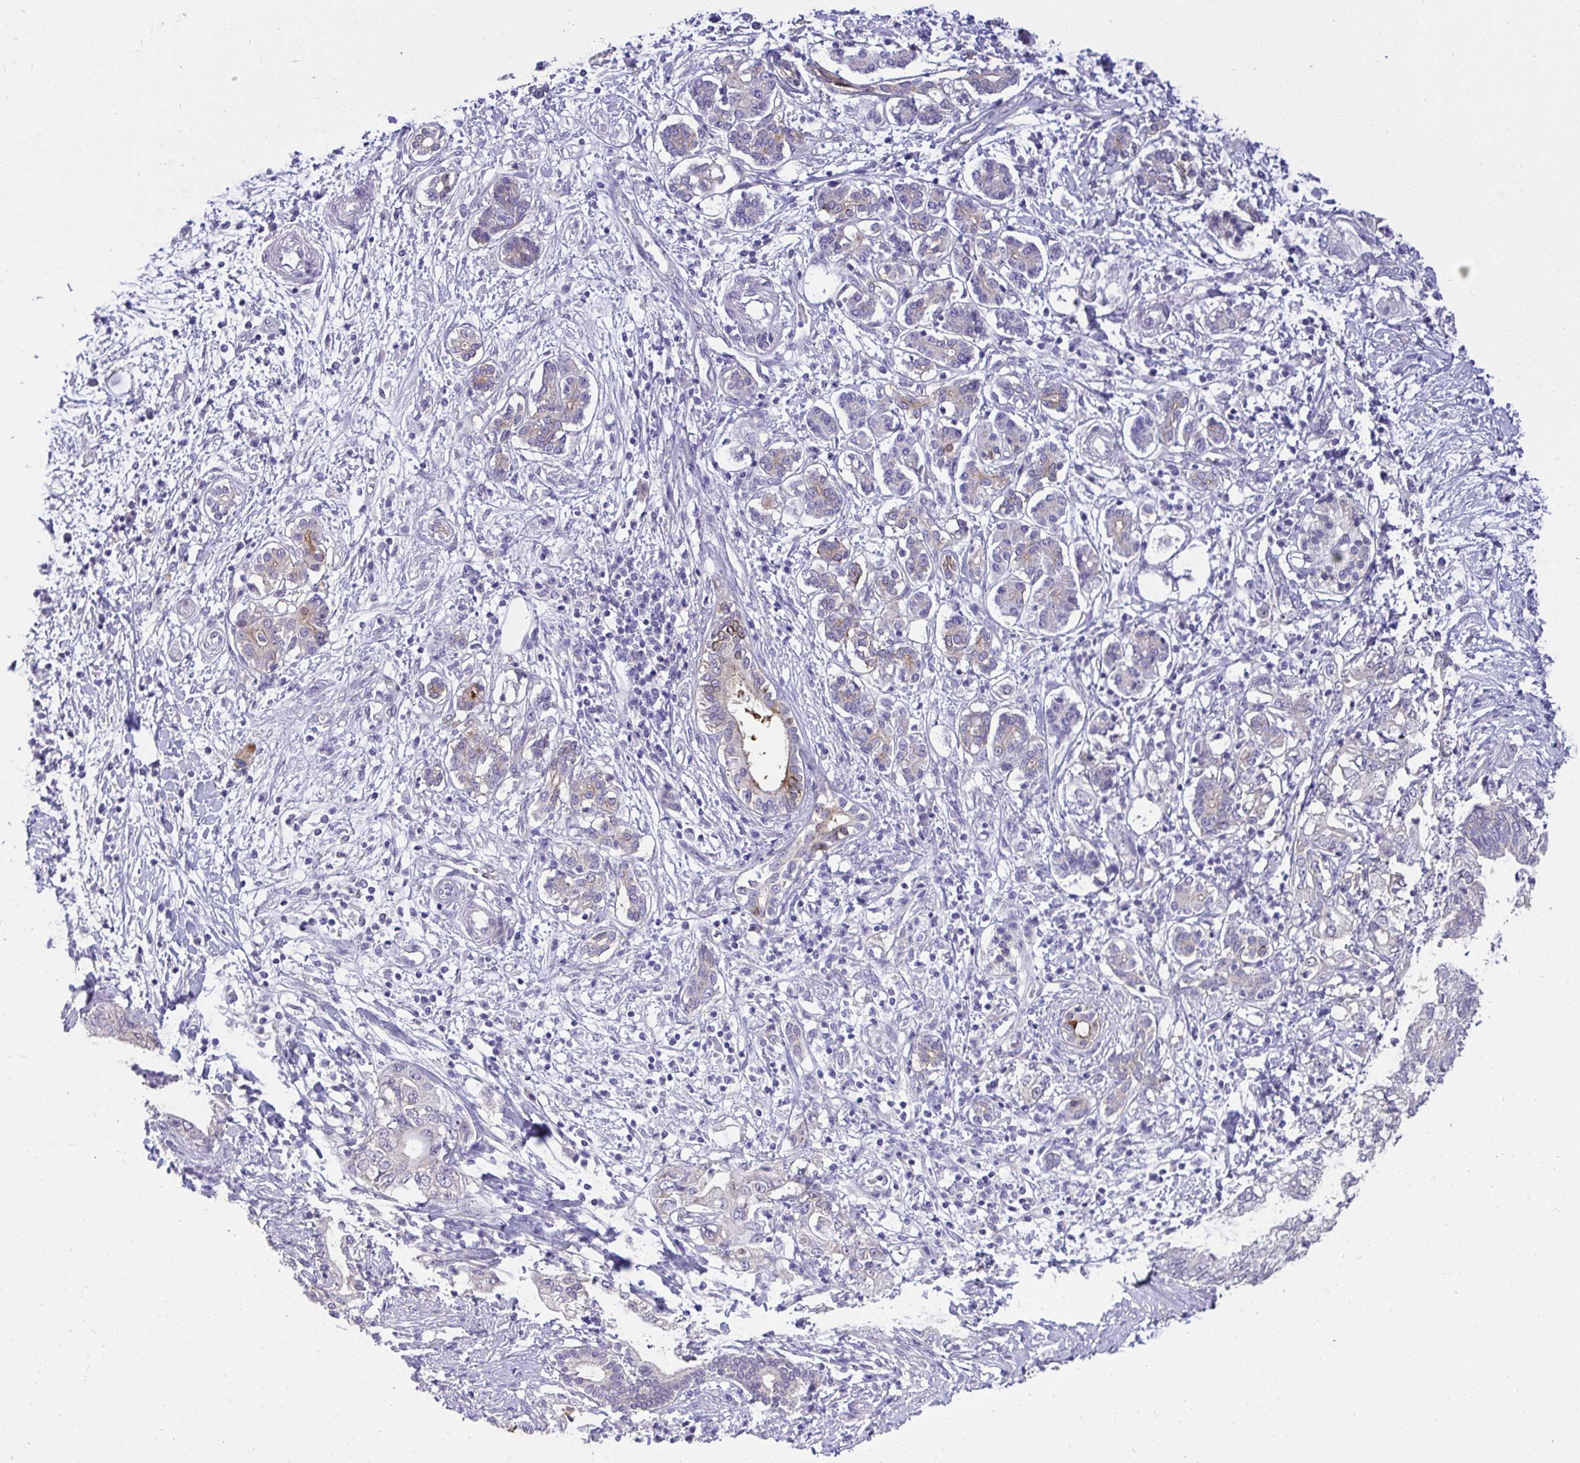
{"staining": {"intensity": "moderate", "quantity": "<25%", "location": "cytoplasmic/membranous"}, "tissue": "pancreatic cancer", "cell_type": "Tumor cells", "image_type": "cancer", "snomed": [{"axis": "morphology", "description": "Adenocarcinoma, NOS"}, {"axis": "topography", "description": "Pancreas"}], "caption": "Immunohistochemistry (IHC) (DAB (3,3'-diaminobenzidine)) staining of adenocarcinoma (pancreatic) displays moderate cytoplasmic/membranous protein expression in approximately <25% of tumor cells.", "gene": "VGLL3", "patient": {"sex": "female", "age": 73}}